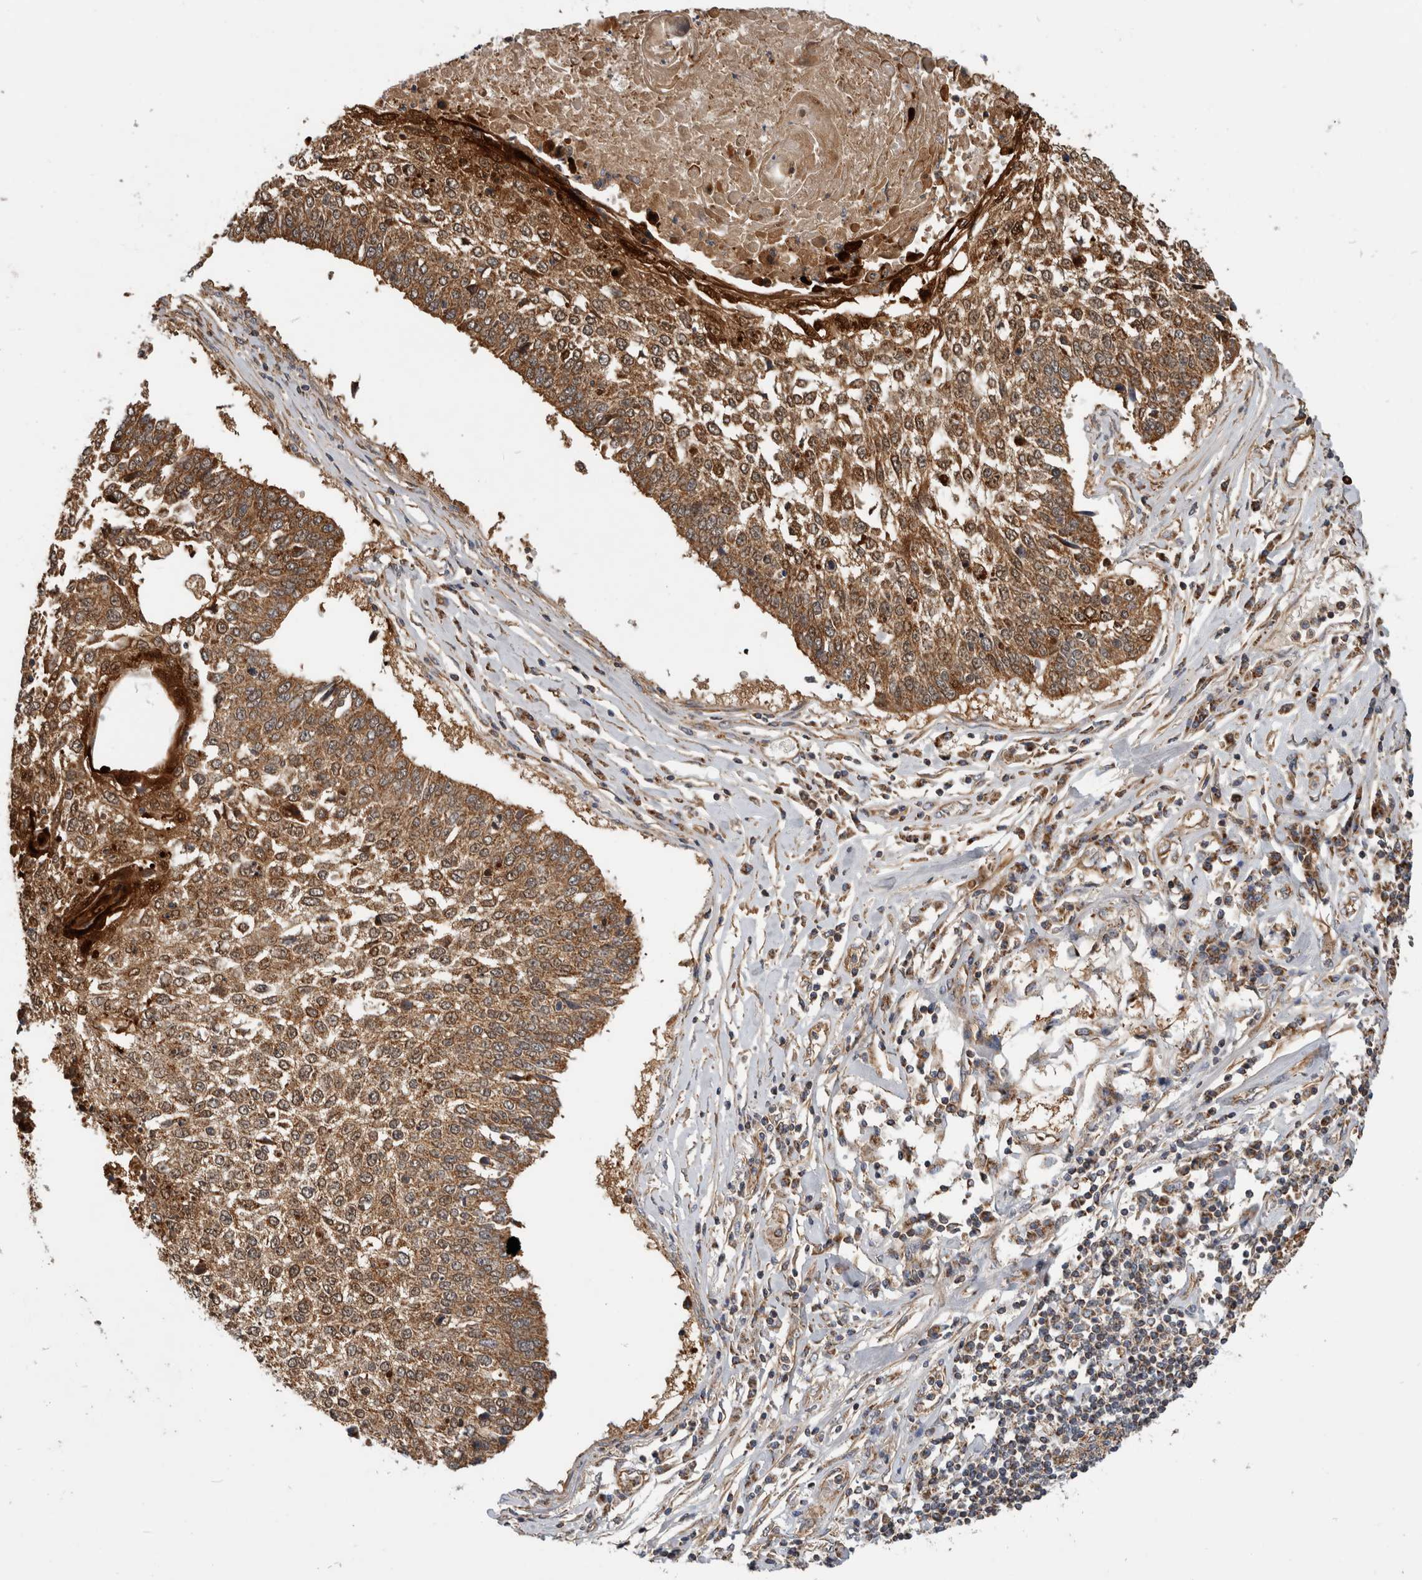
{"staining": {"intensity": "moderate", "quantity": ">75%", "location": "cytoplasmic/membranous"}, "tissue": "lung cancer", "cell_type": "Tumor cells", "image_type": "cancer", "snomed": [{"axis": "morphology", "description": "Normal tissue, NOS"}, {"axis": "morphology", "description": "Squamous cell carcinoma, NOS"}, {"axis": "topography", "description": "Cartilage tissue"}, {"axis": "topography", "description": "Bronchus"}, {"axis": "topography", "description": "Lung"}, {"axis": "topography", "description": "Peripheral nerve tissue"}], "caption": "The image reveals a brown stain indicating the presence of a protein in the cytoplasmic/membranous of tumor cells in squamous cell carcinoma (lung). Using DAB (brown) and hematoxylin (blue) stains, captured at high magnification using brightfield microscopy.", "gene": "SFXN2", "patient": {"sex": "female", "age": 49}}